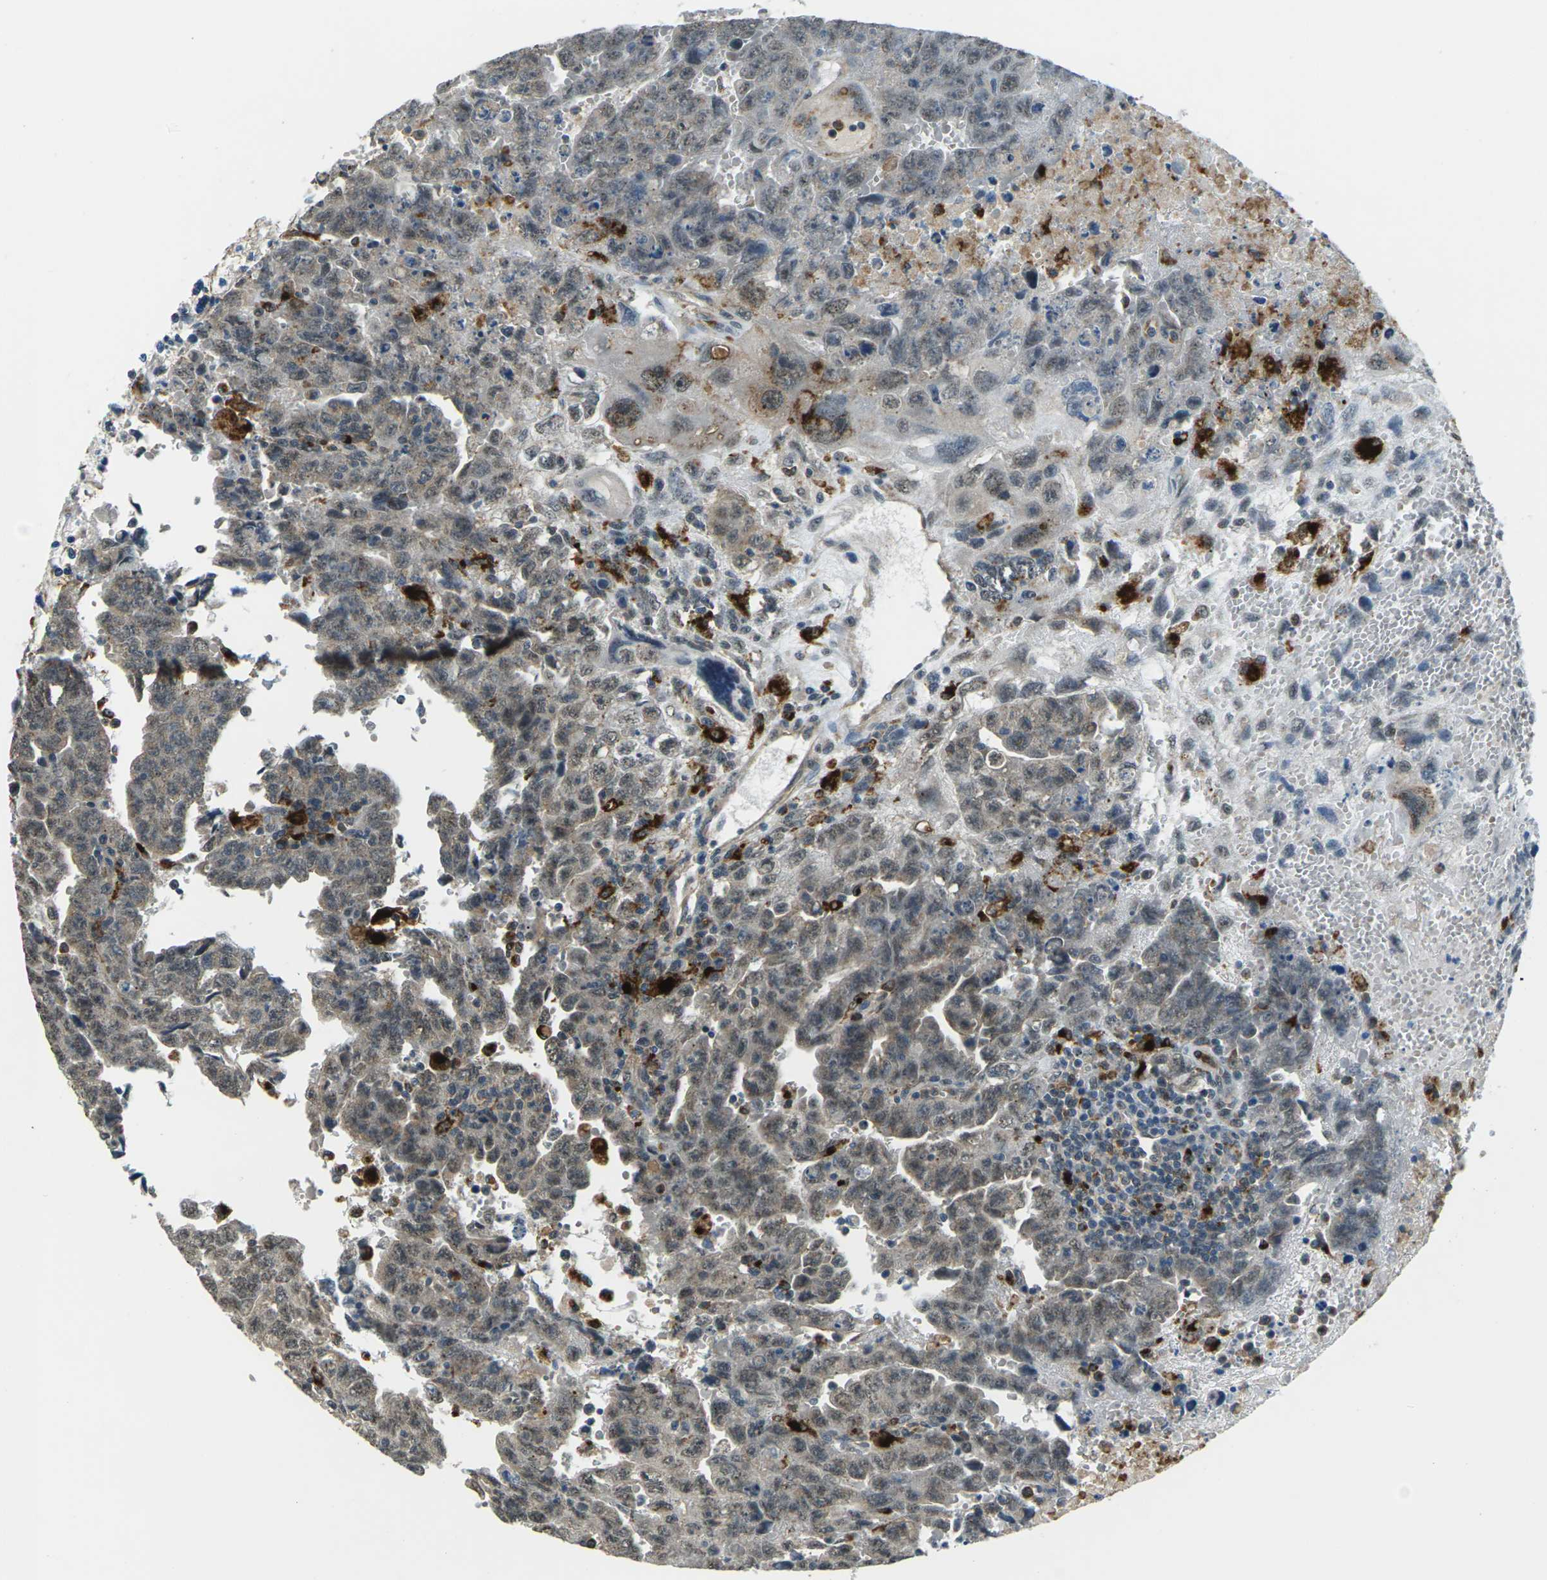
{"staining": {"intensity": "weak", "quantity": "<25%", "location": "cytoplasmic/membranous"}, "tissue": "testis cancer", "cell_type": "Tumor cells", "image_type": "cancer", "snomed": [{"axis": "morphology", "description": "Carcinoma, Embryonal, NOS"}, {"axis": "topography", "description": "Testis"}], "caption": "This is a histopathology image of immunohistochemistry (IHC) staining of testis cancer, which shows no positivity in tumor cells.", "gene": "SLC31A2", "patient": {"sex": "male", "age": 28}}